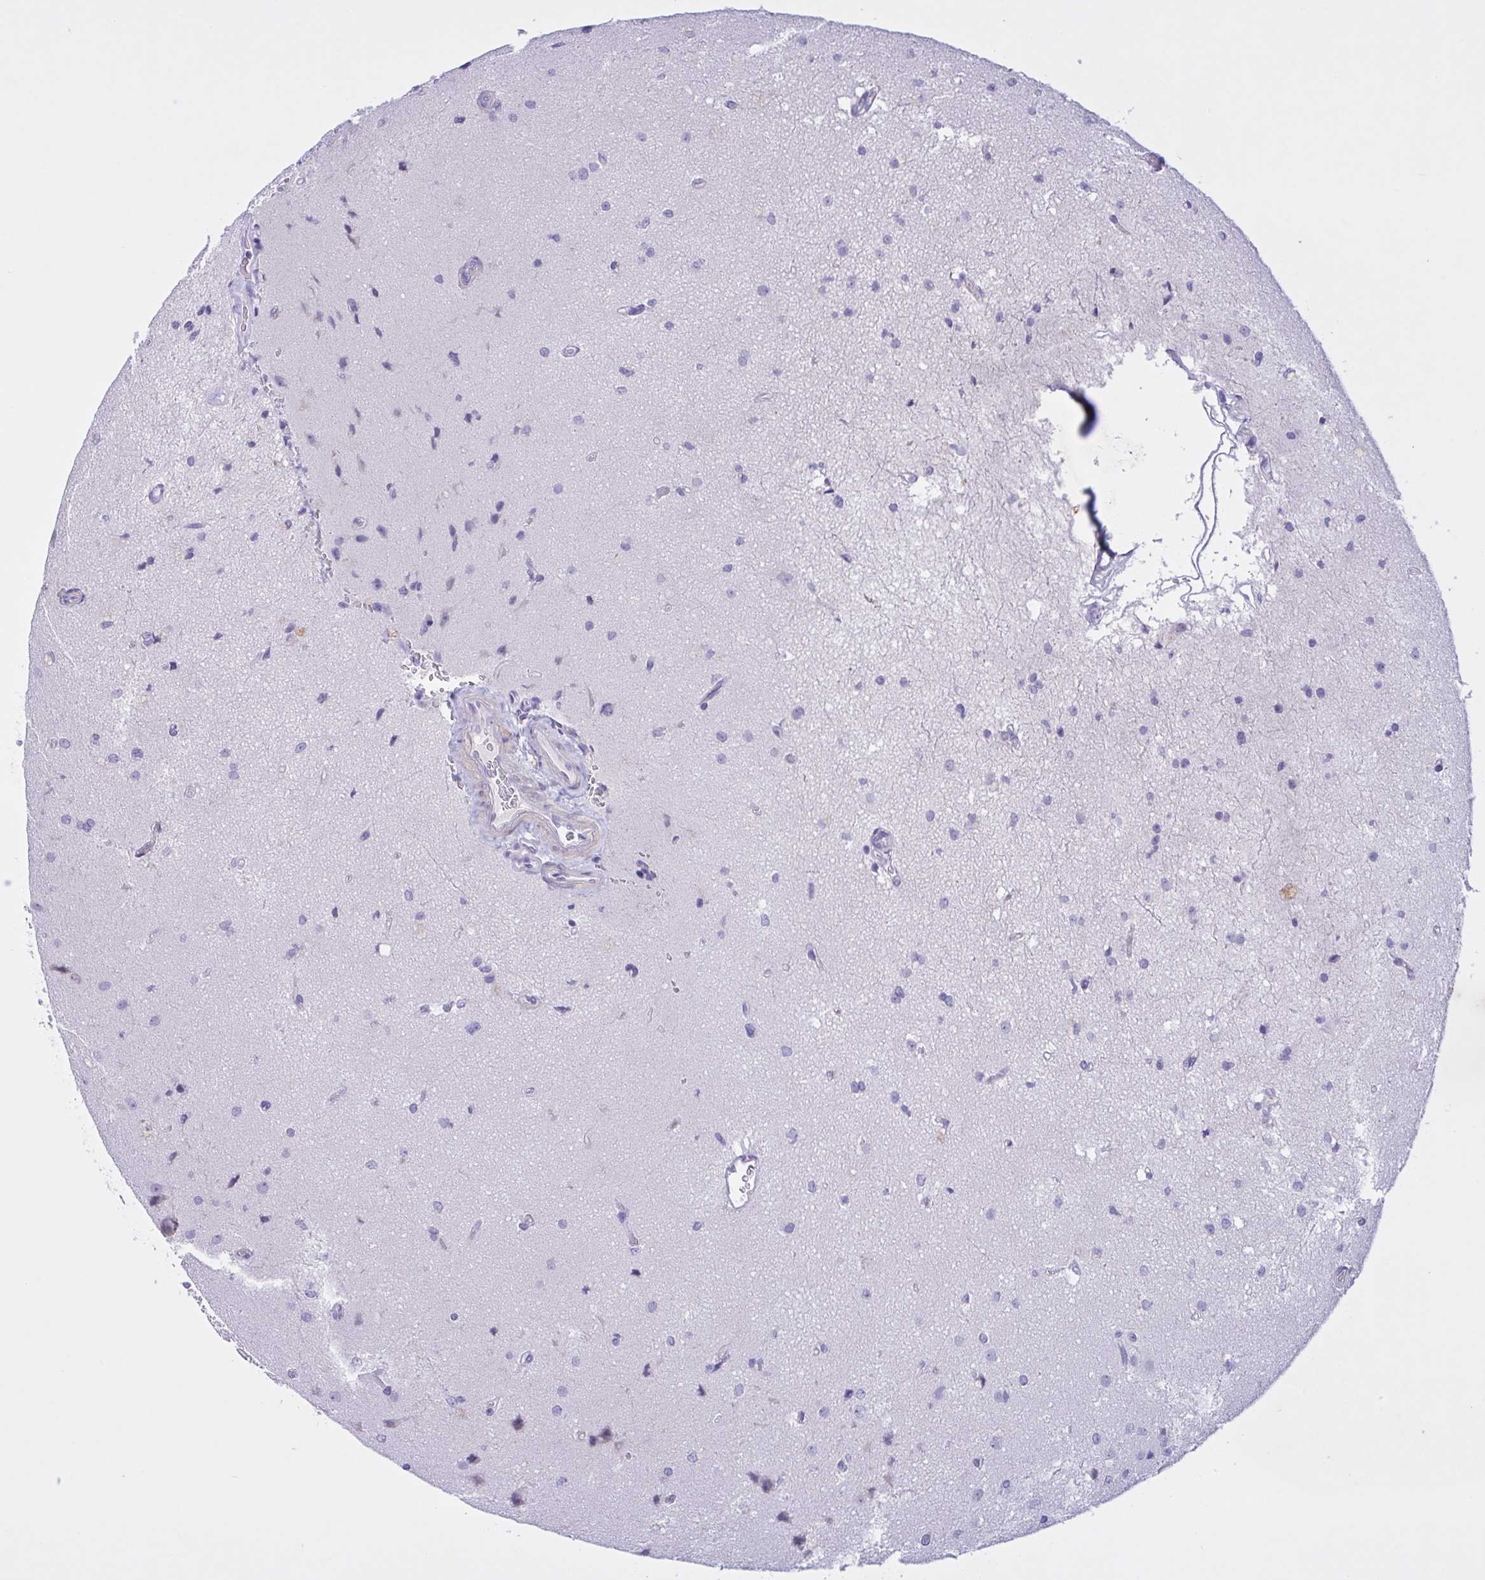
{"staining": {"intensity": "negative", "quantity": "none", "location": "none"}, "tissue": "glioma", "cell_type": "Tumor cells", "image_type": "cancer", "snomed": [{"axis": "morphology", "description": "Glioma, malignant, High grade"}, {"axis": "topography", "description": "Brain"}], "caption": "The histopathology image exhibits no significant staining in tumor cells of high-grade glioma (malignant).", "gene": "FAM86B1", "patient": {"sex": "male", "age": 68}}